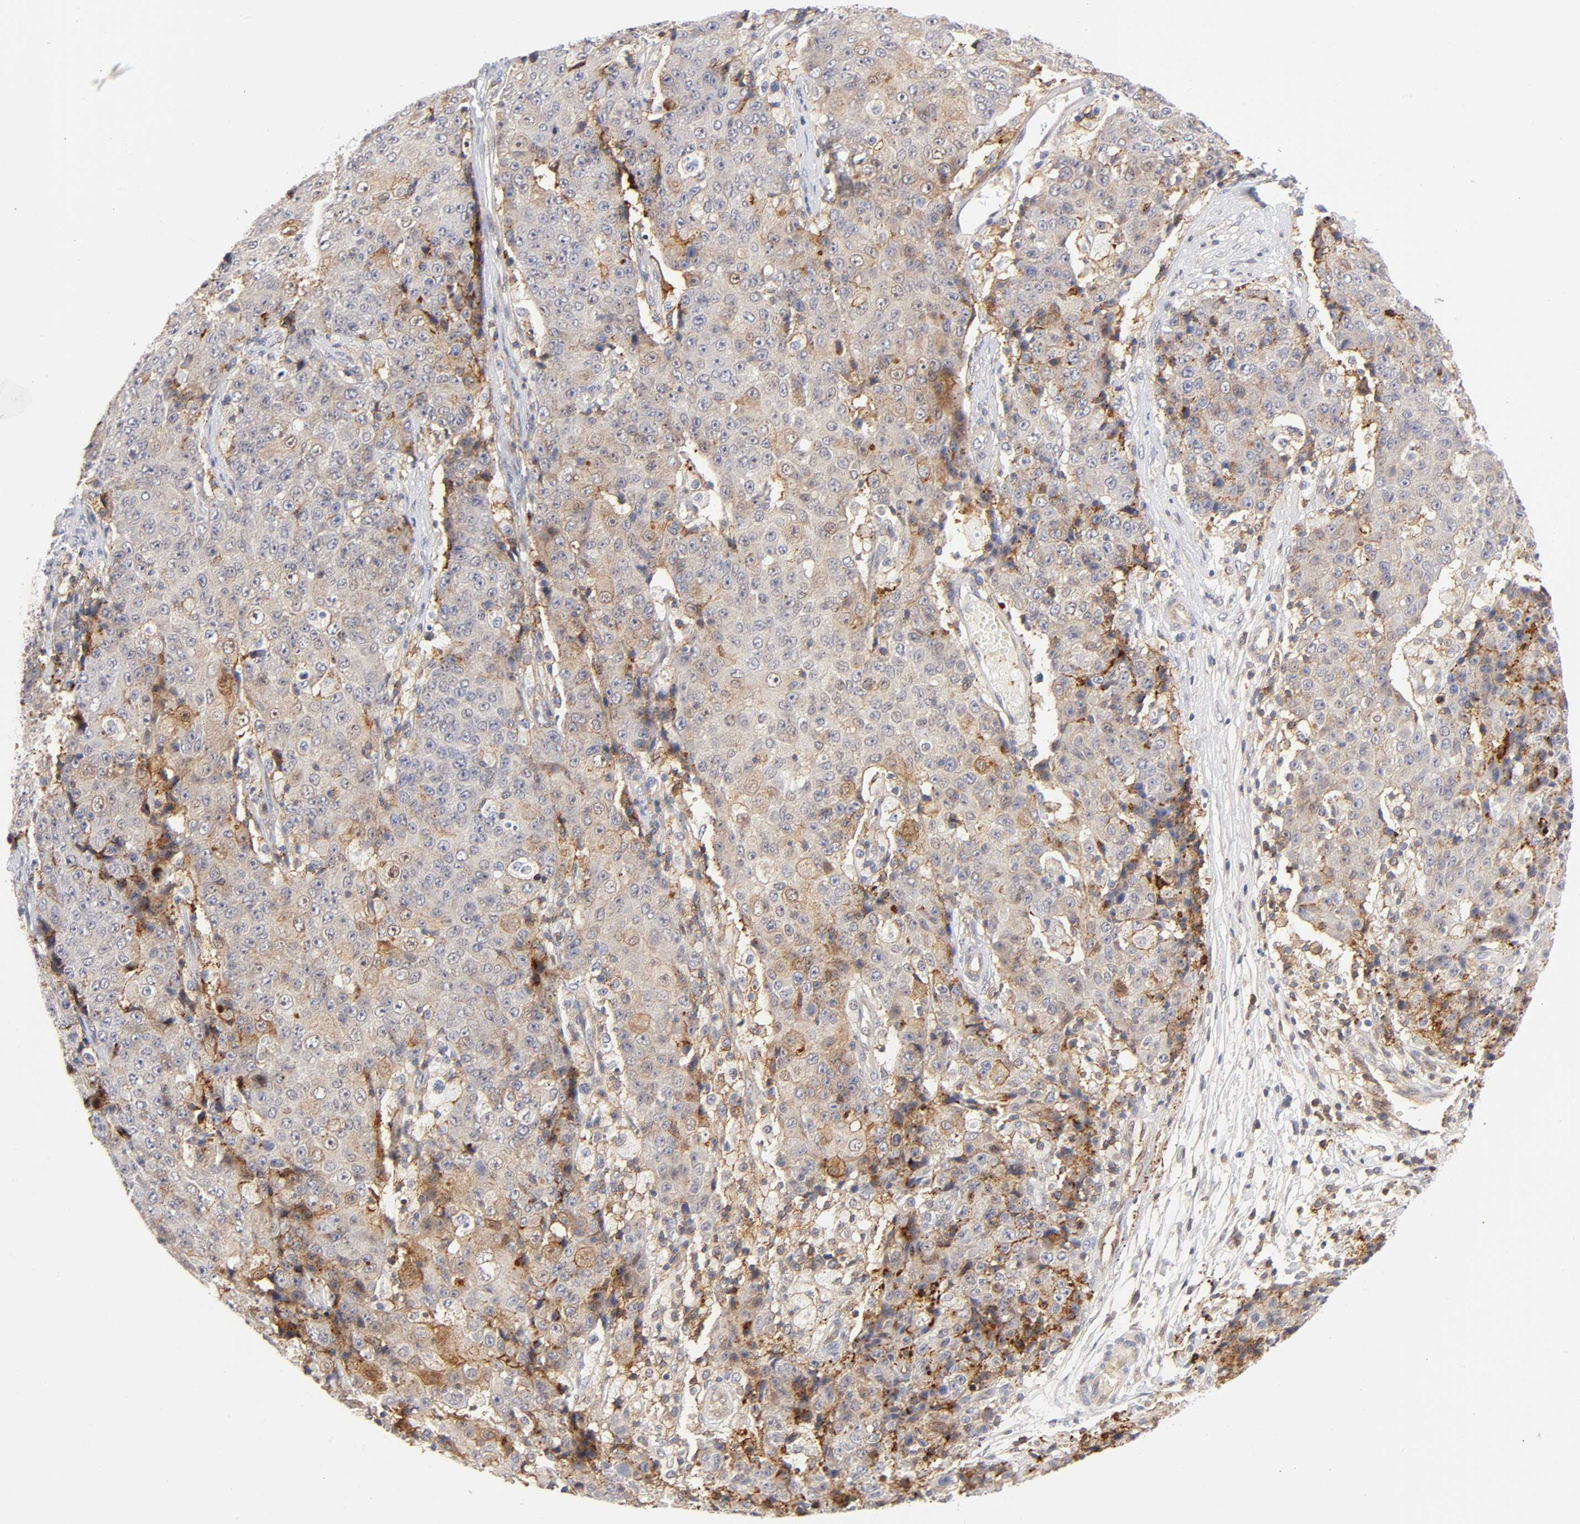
{"staining": {"intensity": "moderate", "quantity": "<25%", "location": "cytoplasmic/membranous"}, "tissue": "ovarian cancer", "cell_type": "Tumor cells", "image_type": "cancer", "snomed": [{"axis": "morphology", "description": "Carcinoma, endometroid"}, {"axis": "topography", "description": "Ovary"}], "caption": "Protein staining reveals moderate cytoplasmic/membranous positivity in about <25% of tumor cells in ovarian cancer.", "gene": "ANXA7", "patient": {"sex": "female", "age": 42}}